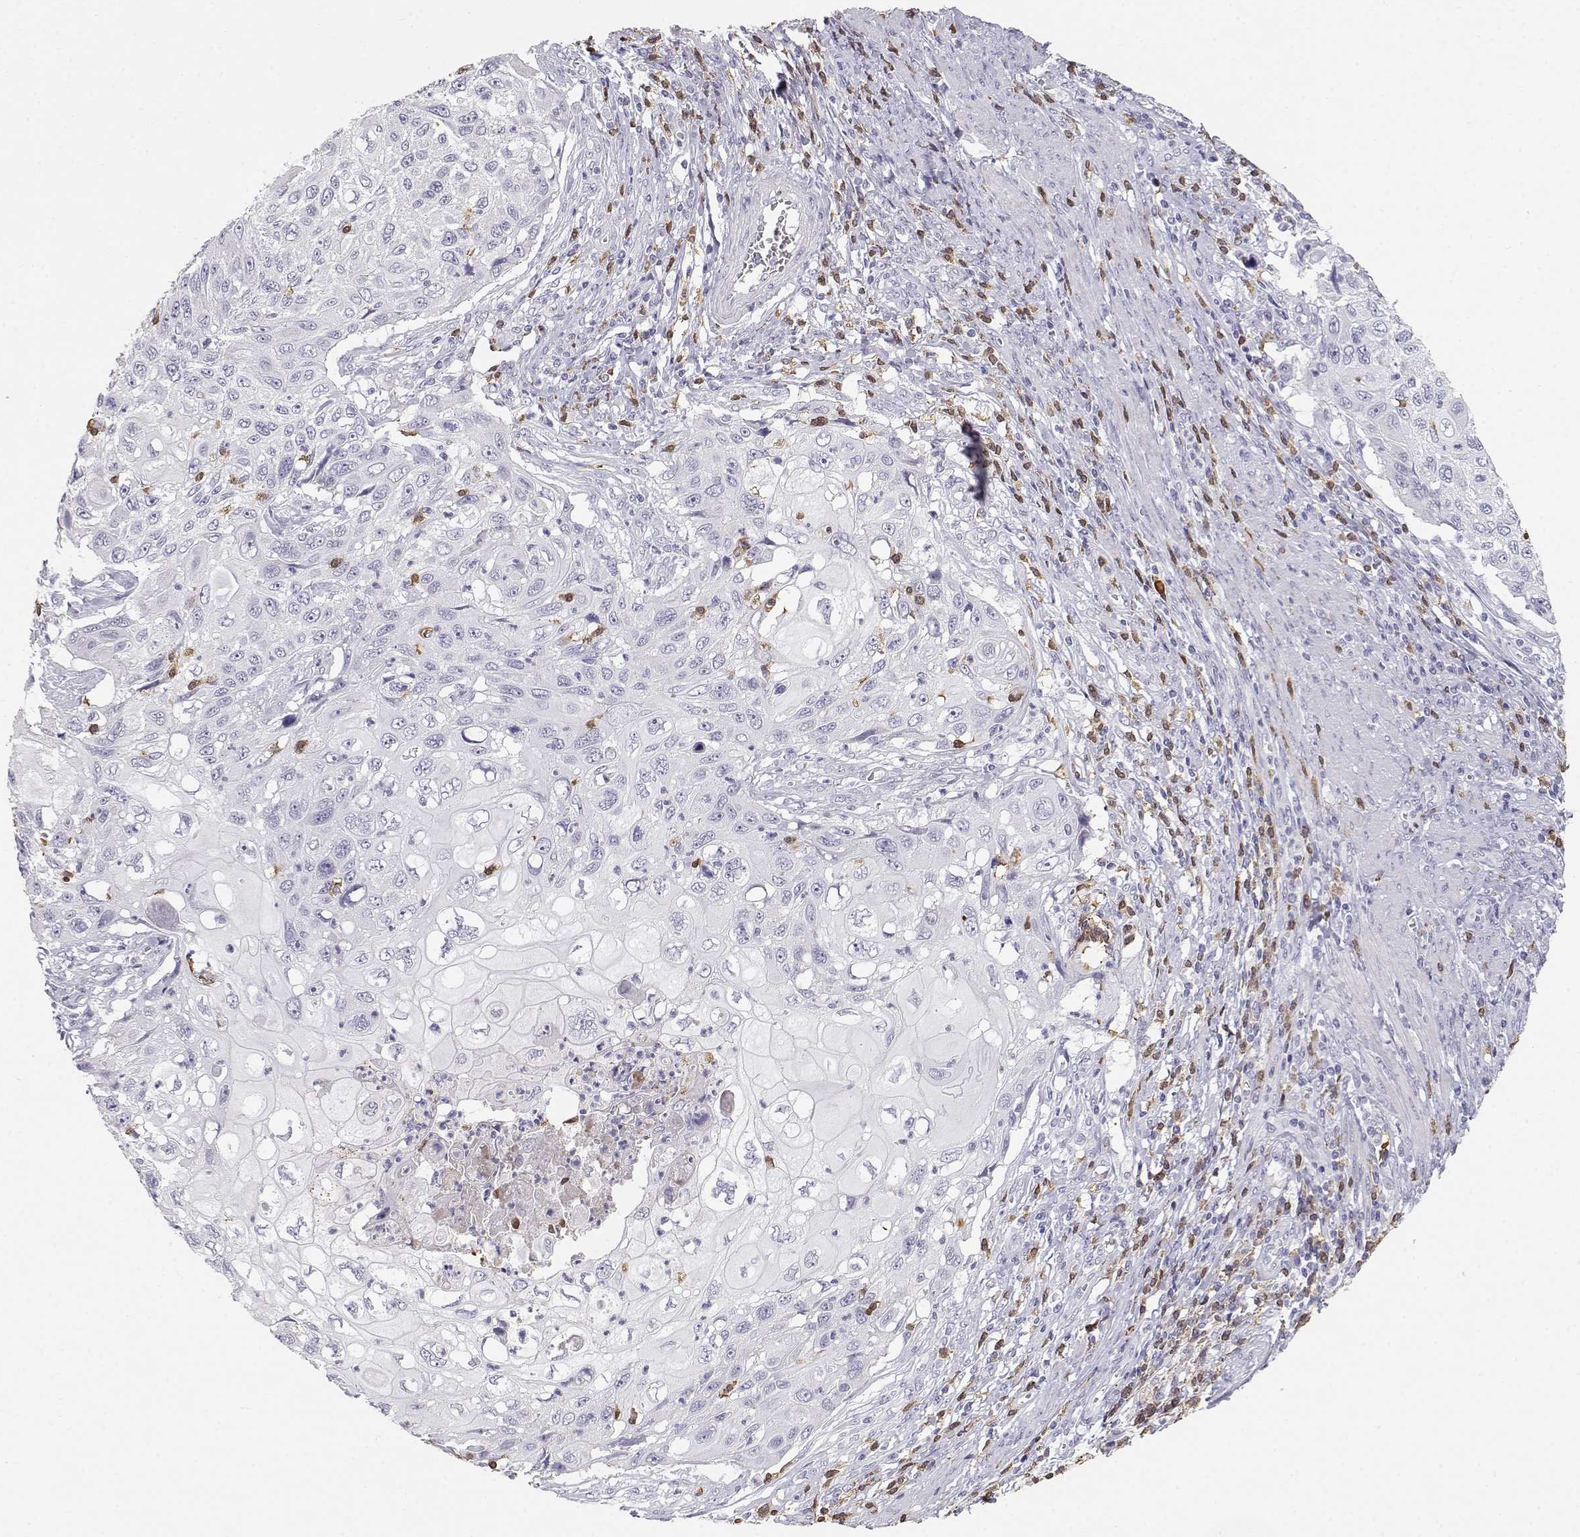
{"staining": {"intensity": "negative", "quantity": "none", "location": "none"}, "tissue": "cervical cancer", "cell_type": "Tumor cells", "image_type": "cancer", "snomed": [{"axis": "morphology", "description": "Squamous cell carcinoma, NOS"}, {"axis": "topography", "description": "Cervix"}], "caption": "High magnification brightfield microscopy of cervical squamous cell carcinoma stained with DAB (3,3'-diaminobenzidine) (brown) and counterstained with hematoxylin (blue): tumor cells show no significant staining.", "gene": "CDHR1", "patient": {"sex": "female", "age": 70}}